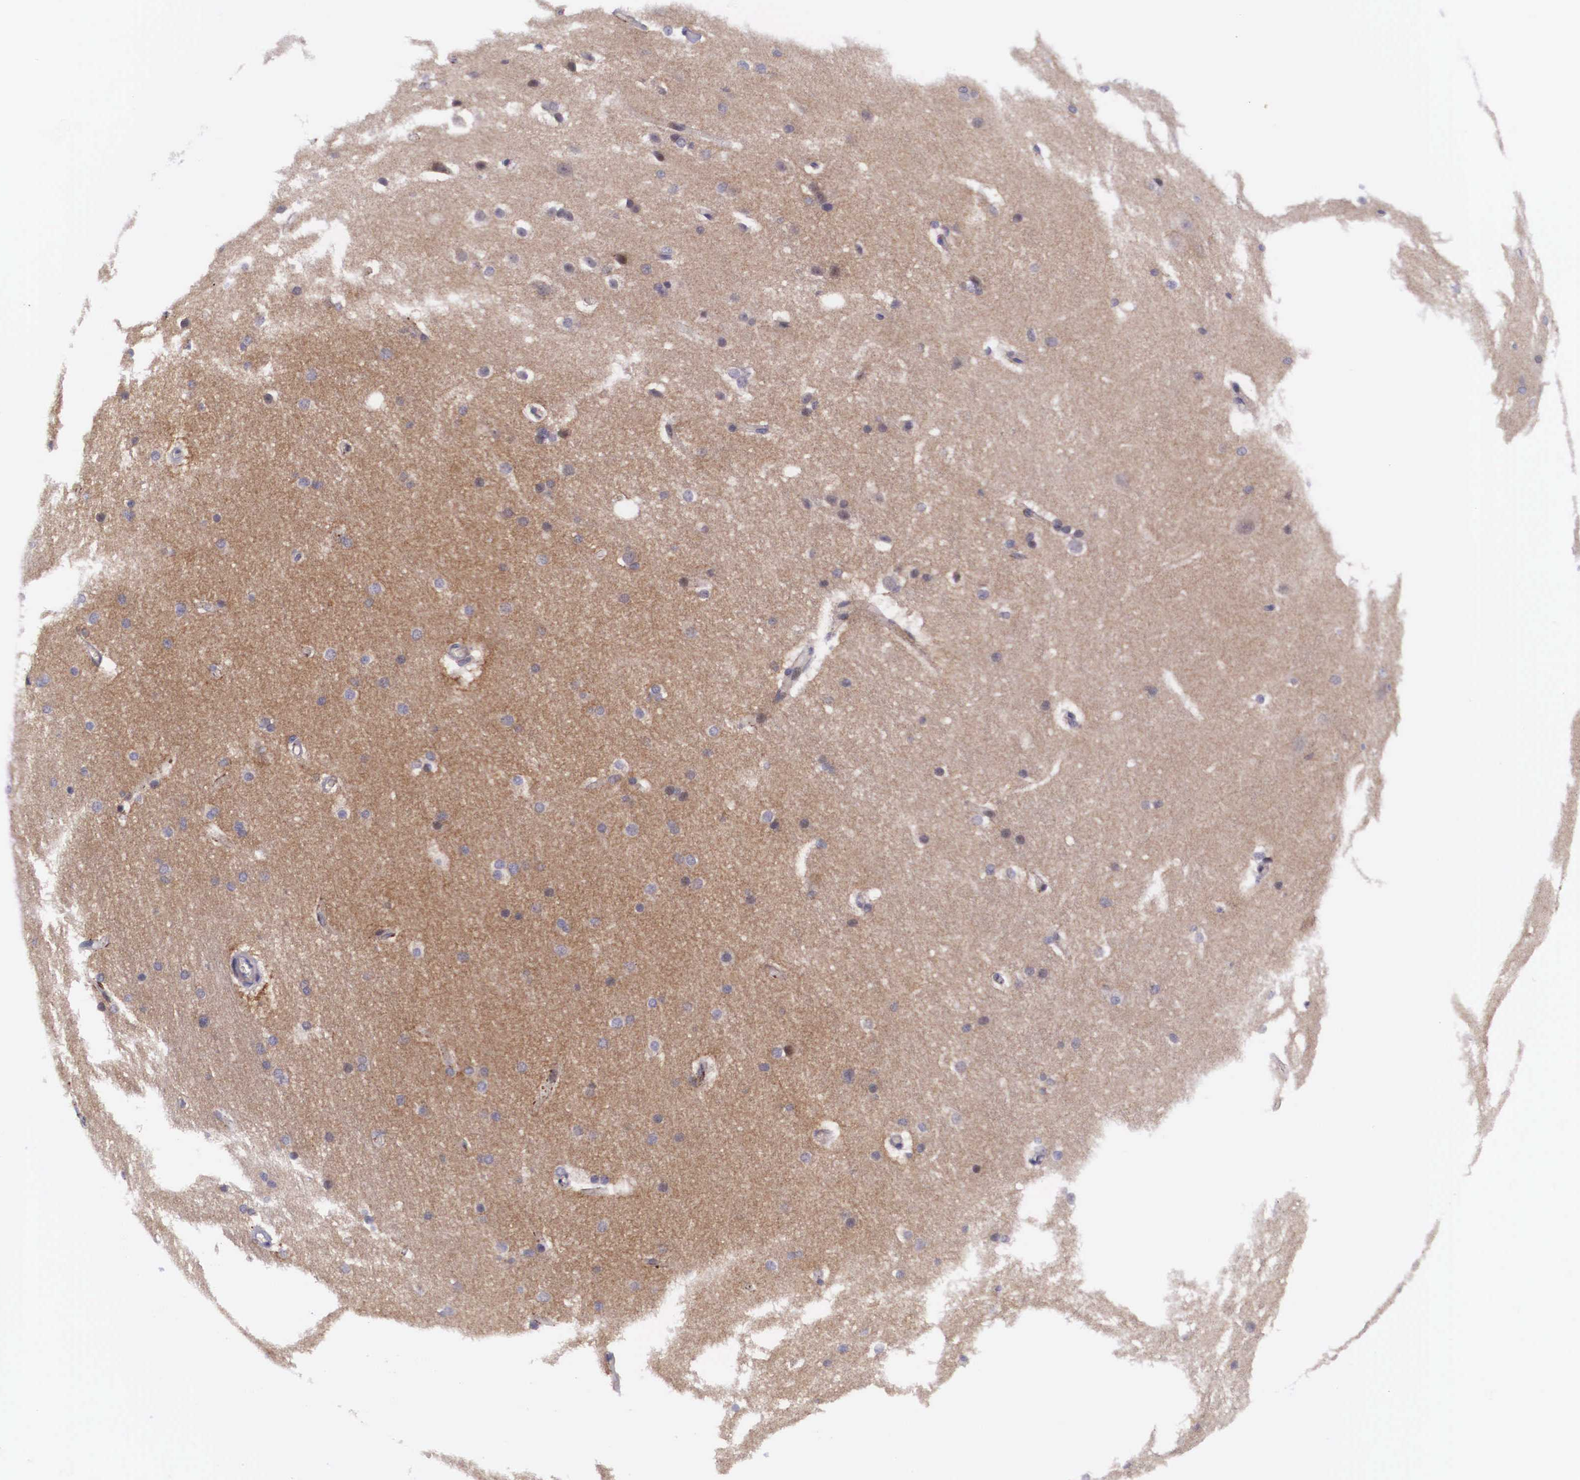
{"staining": {"intensity": "negative", "quantity": "none", "location": "none"}, "tissue": "cerebral cortex", "cell_type": "Endothelial cells", "image_type": "normal", "snomed": [{"axis": "morphology", "description": "Normal tissue, NOS"}, {"axis": "topography", "description": "Cerebral cortex"}, {"axis": "topography", "description": "Hippocampus"}], "caption": "A high-resolution micrograph shows immunohistochemistry (IHC) staining of normal cerebral cortex, which reveals no significant positivity in endothelial cells.", "gene": "EMID1", "patient": {"sex": "female", "age": 19}}